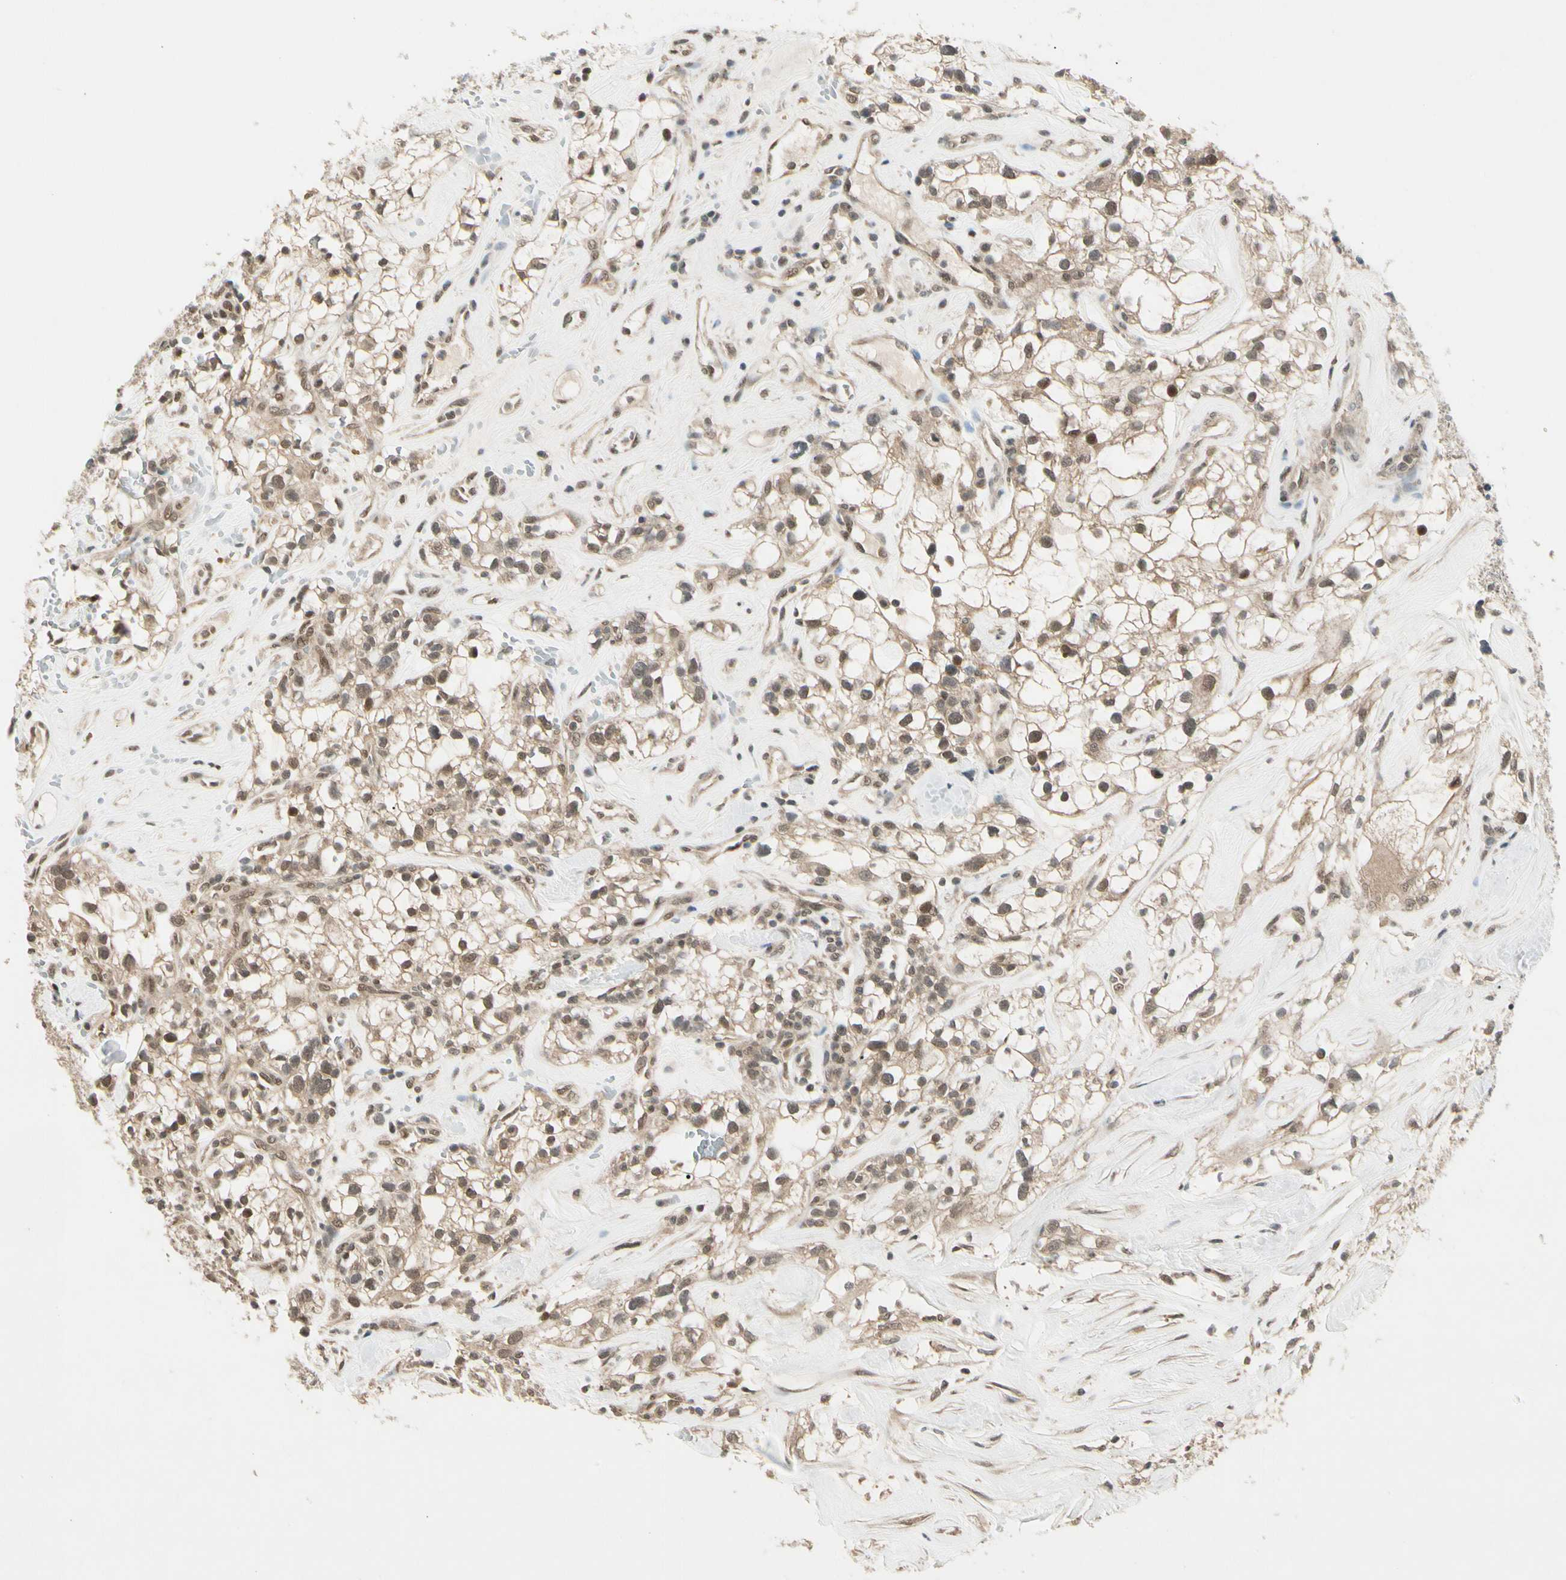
{"staining": {"intensity": "weak", "quantity": ">75%", "location": "cytoplasmic/membranous,nuclear"}, "tissue": "renal cancer", "cell_type": "Tumor cells", "image_type": "cancer", "snomed": [{"axis": "morphology", "description": "Adenocarcinoma, NOS"}, {"axis": "topography", "description": "Kidney"}], "caption": "Brown immunohistochemical staining in adenocarcinoma (renal) shows weak cytoplasmic/membranous and nuclear positivity in about >75% of tumor cells.", "gene": "ZSCAN12", "patient": {"sex": "female", "age": 60}}